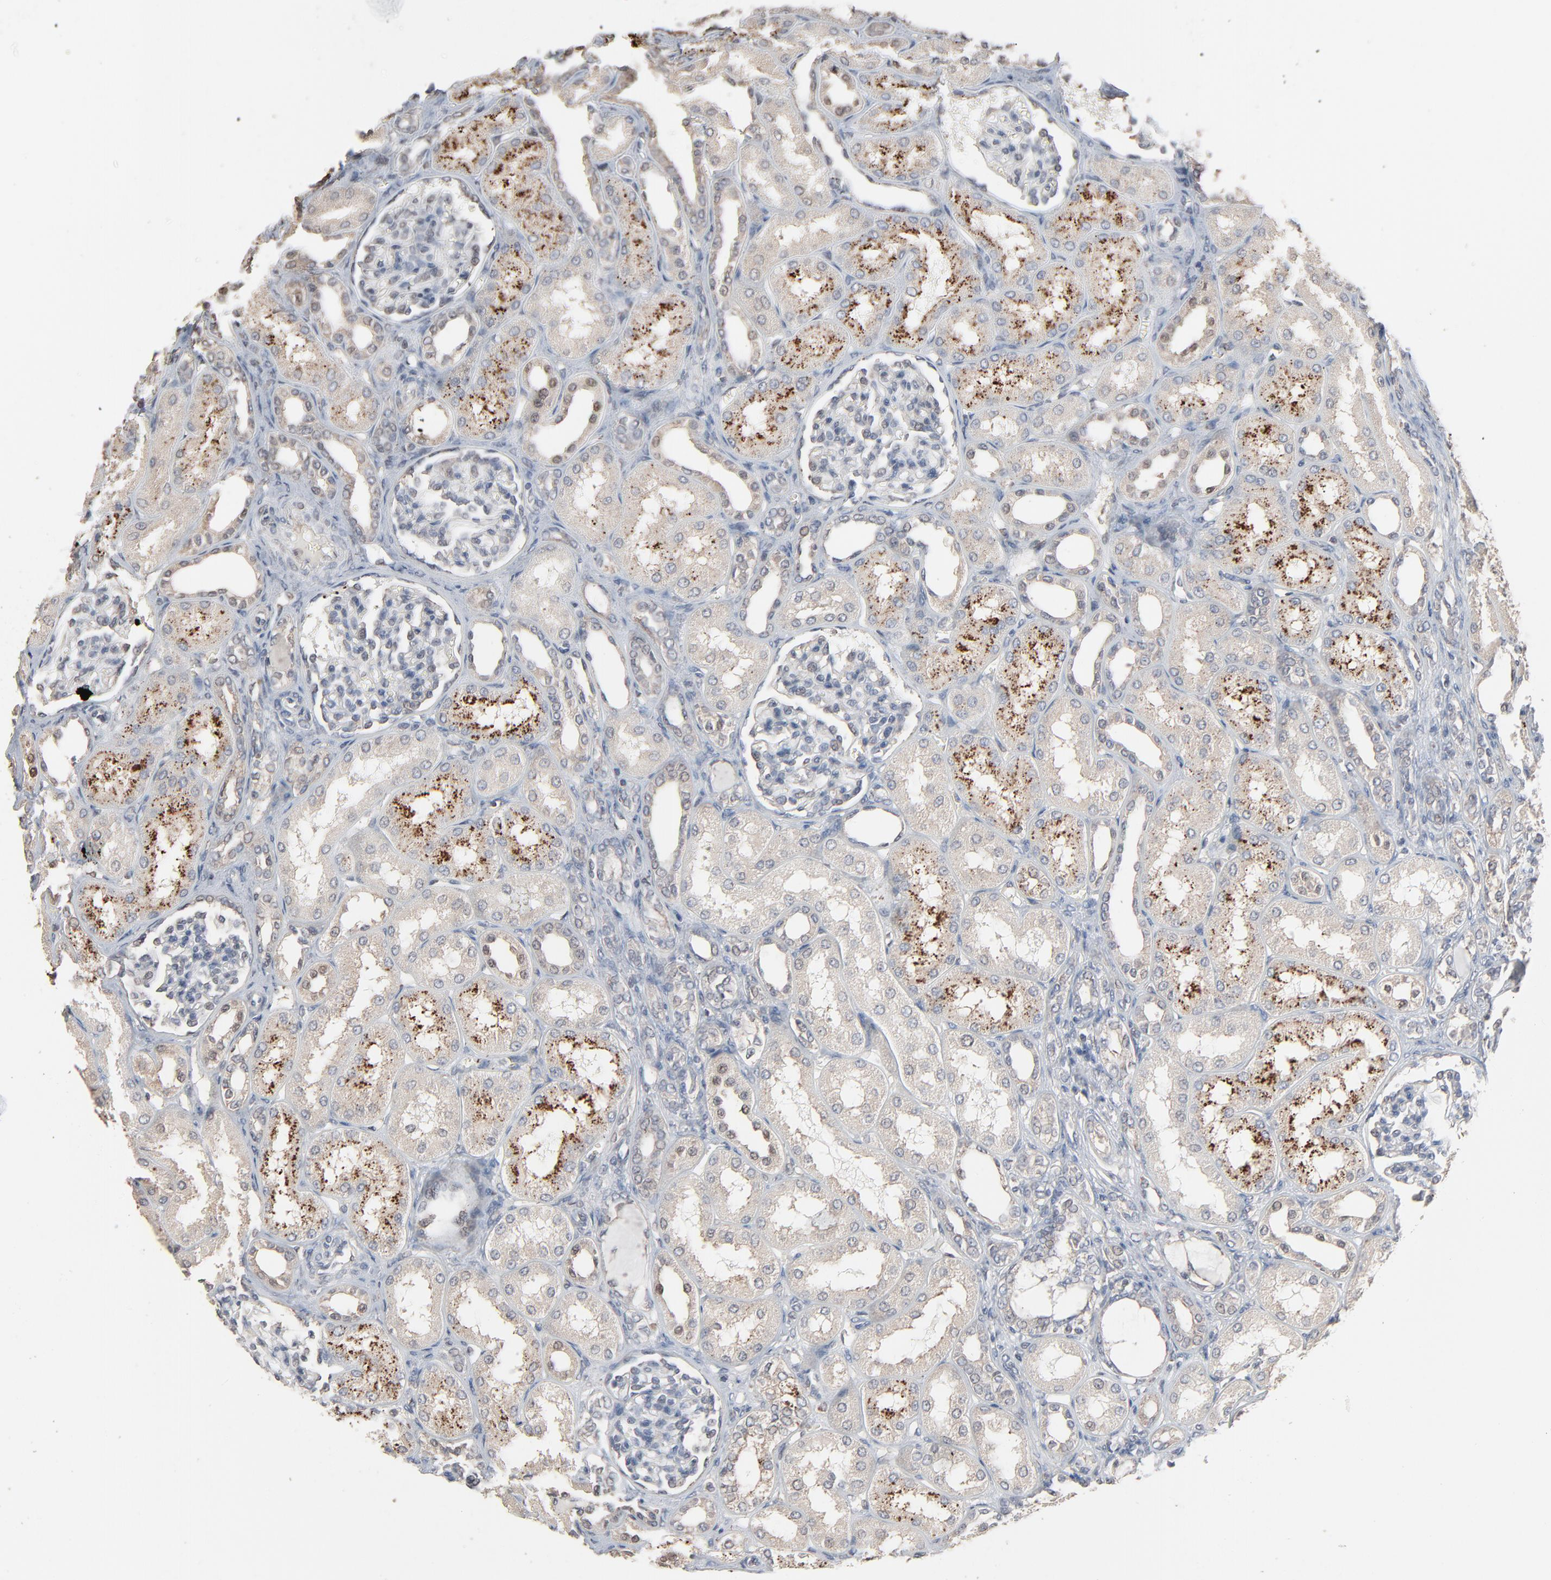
{"staining": {"intensity": "negative", "quantity": "none", "location": "none"}, "tissue": "kidney", "cell_type": "Cells in glomeruli", "image_type": "normal", "snomed": [{"axis": "morphology", "description": "Normal tissue, NOS"}, {"axis": "topography", "description": "Kidney"}], "caption": "Protein analysis of benign kidney reveals no significant staining in cells in glomeruli. The staining was performed using DAB (3,3'-diaminobenzidine) to visualize the protein expression in brown, while the nuclei were stained in blue with hematoxylin (Magnification: 20x).", "gene": "CCT5", "patient": {"sex": "male", "age": 7}}